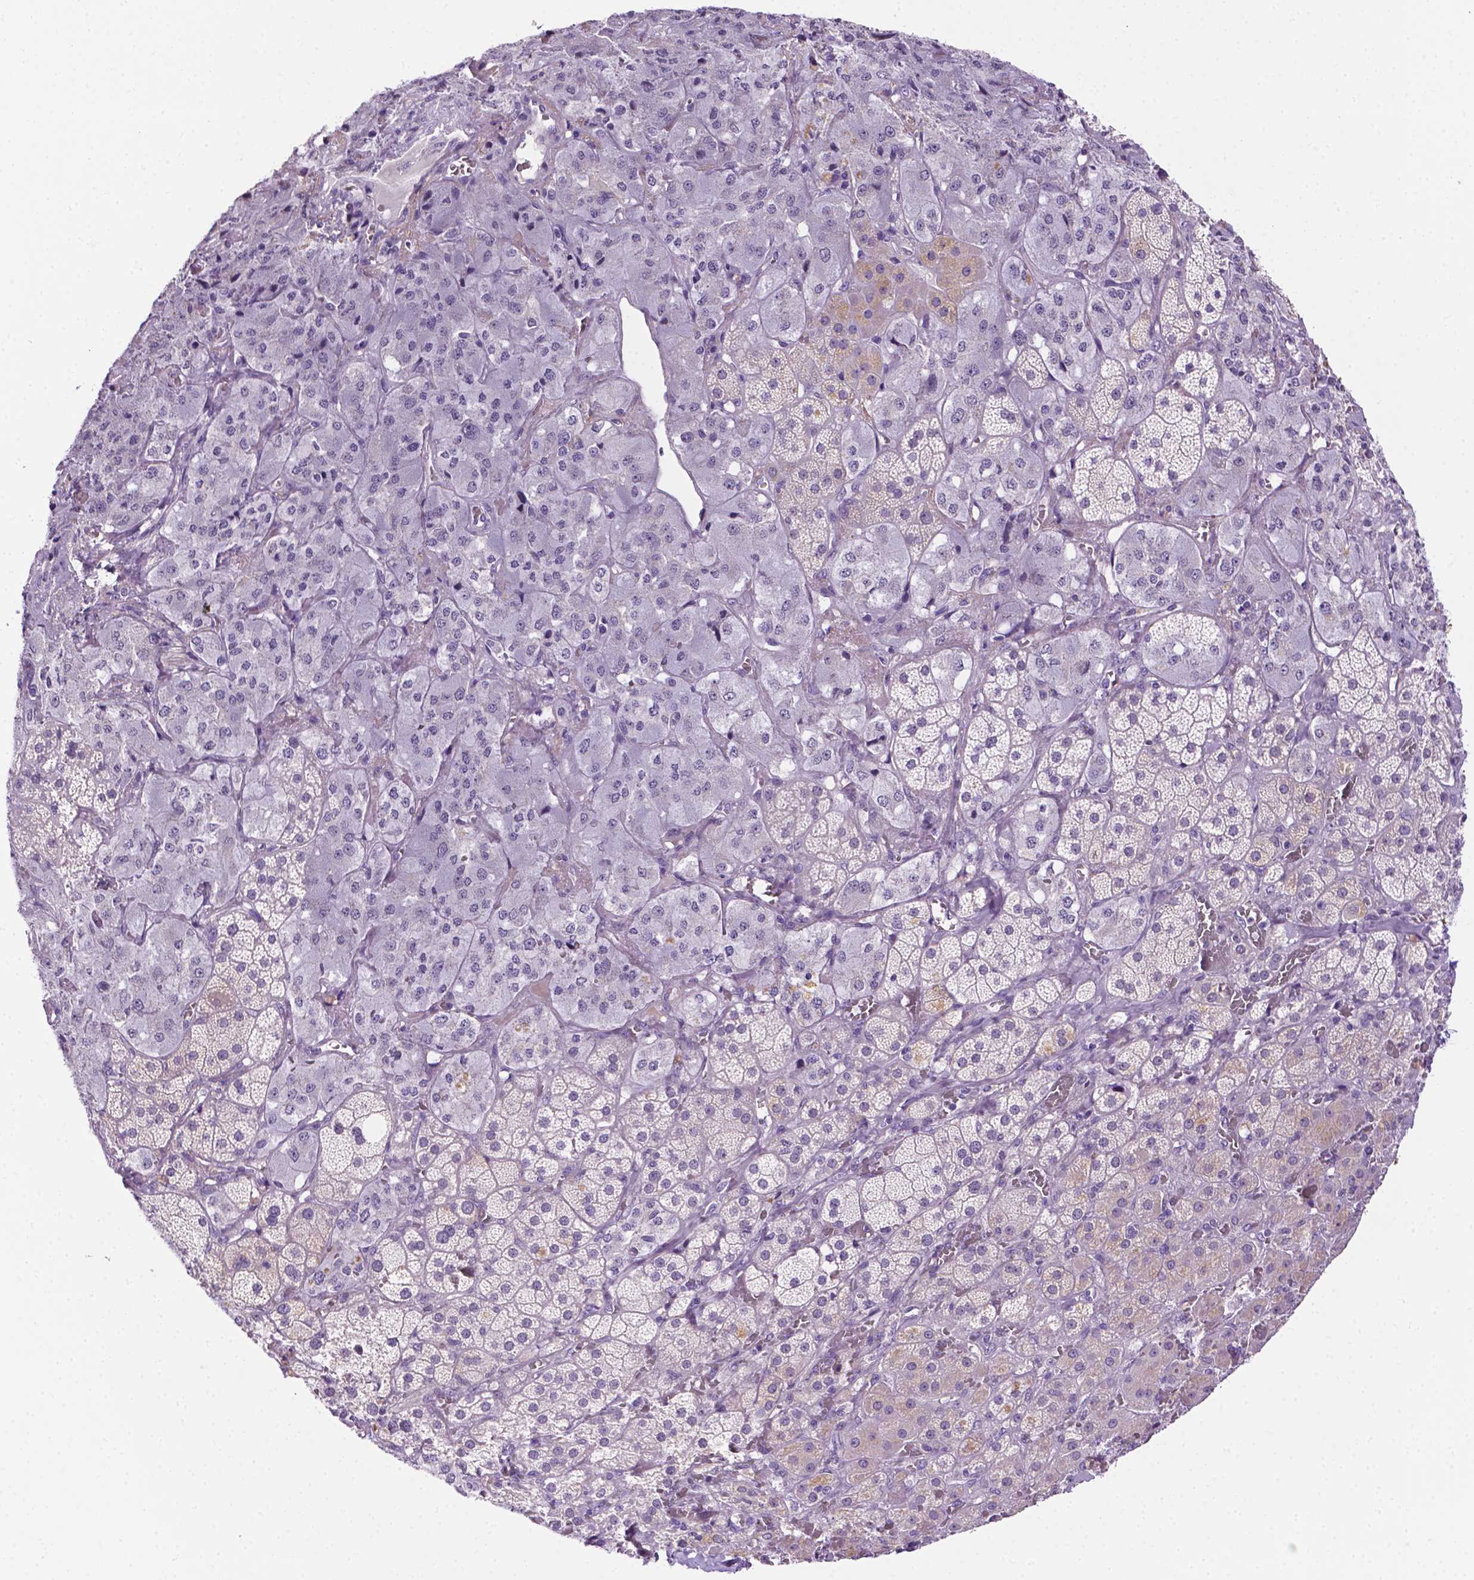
{"staining": {"intensity": "weak", "quantity": "<25%", "location": "cytoplasmic/membranous"}, "tissue": "adrenal gland", "cell_type": "Glandular cells", "image_type": "normal", "snomed": [{"axis": "morphology", "description": "Normal tissue, NOS"}, {"axis": "topography", "description": "Adrenal gland"}], "caption": "Immunohistochemistry (IHC) of normal human adrenal gland demonstrates no positivity in glandular cells. (Stains: DAB immunohistochemistry (IHC) with hematoxylin counter stain, Microscopy: brightfield microscopy at high magnification).", "gene": "MMP27", "patient": {"sex": "male", "age": 57}}